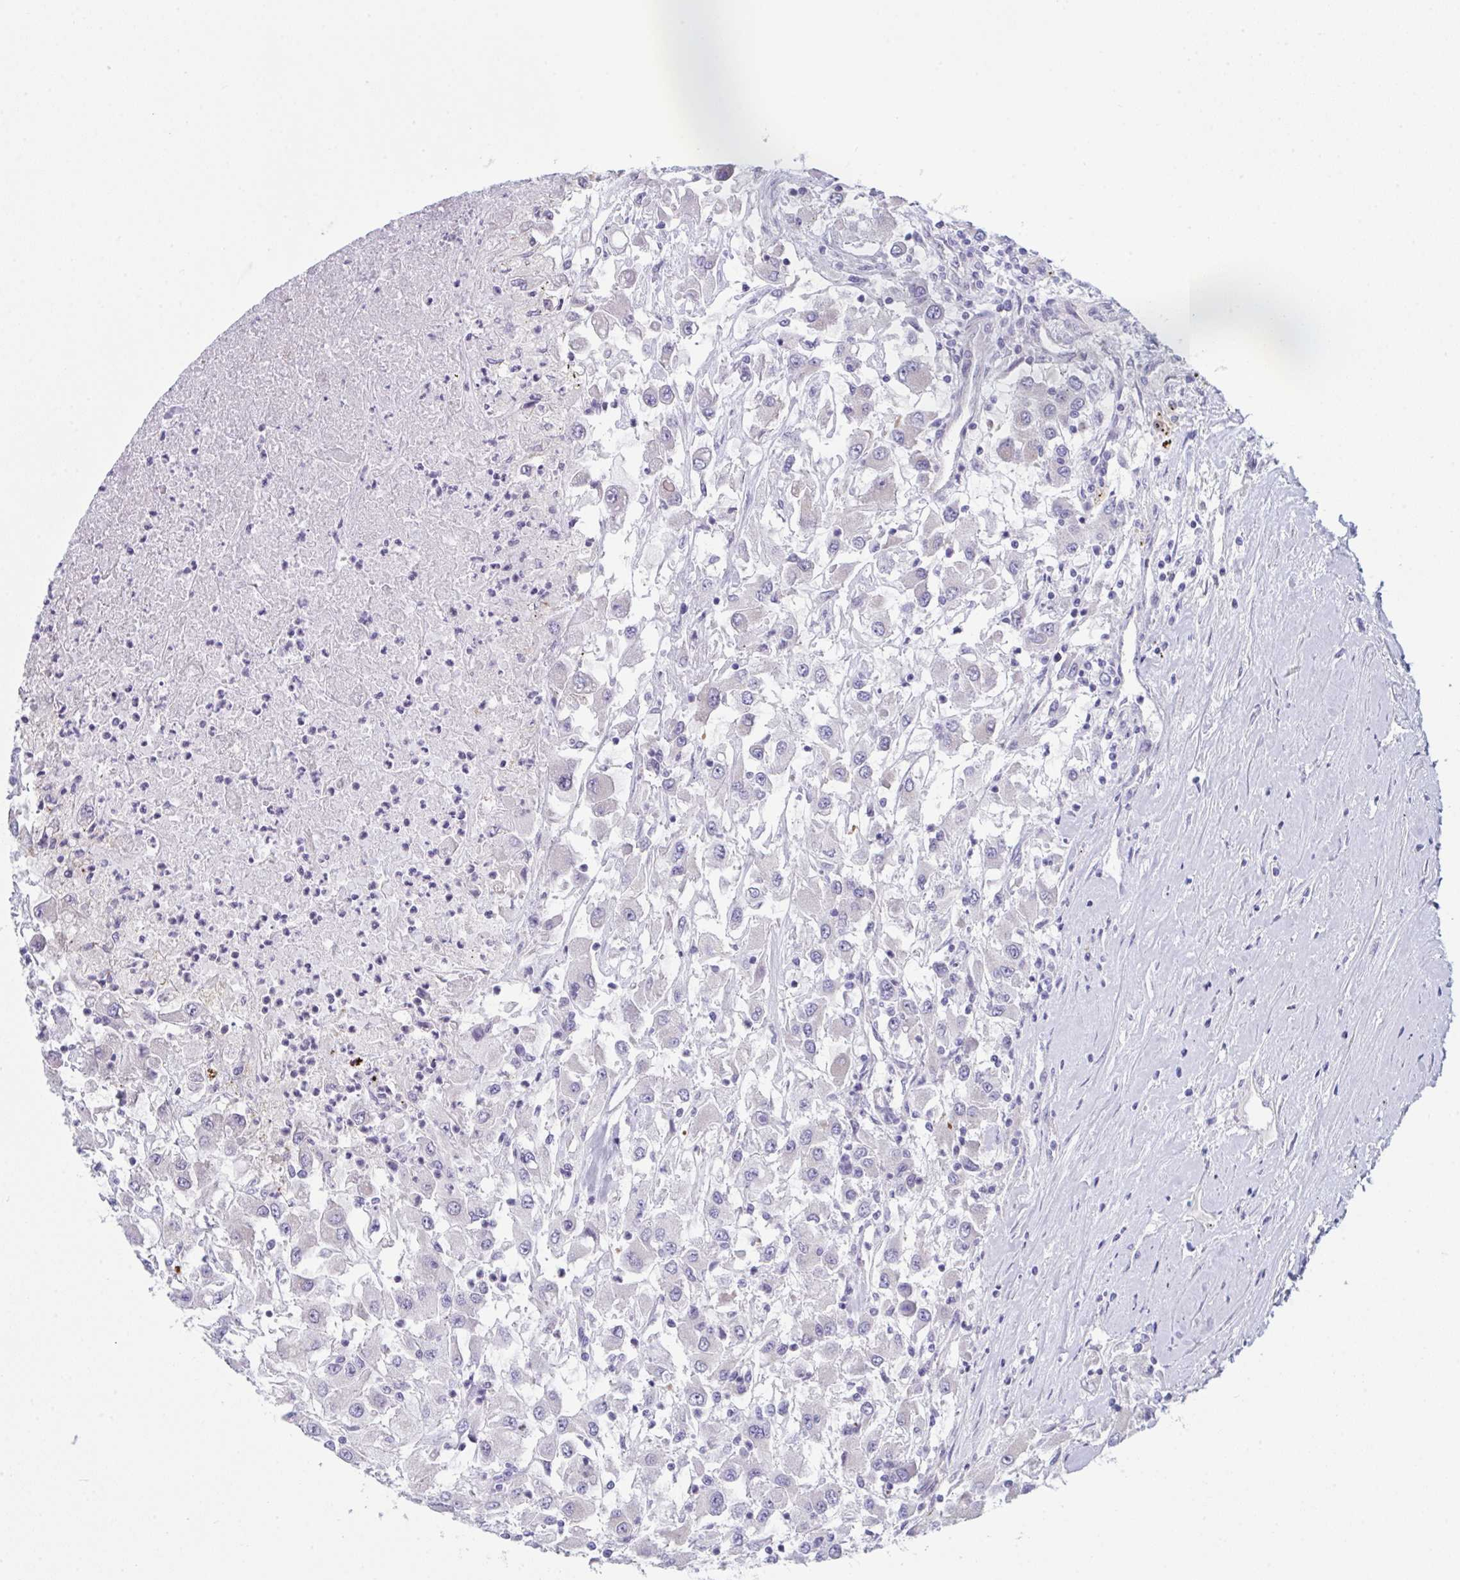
{"staining": {"intensity": "negative", "quantity": "none", "location": "none"}, "tissue": "renal cancer", "cell_type": "Tumor cells", "image_type": "cancer", "snomed": [{"axis": "morphology", "description": "Adenocarcinoma, NOS"}, {"axis": "topography", "description": "Kidney"}], "caption": "Immunohistochemistry (IHC) of human renal cancer (adenocarcinoma) shows no expression in tumor cells.", "gene": "DCBLD1", "patient": {"sex": "female", "age": 67}}